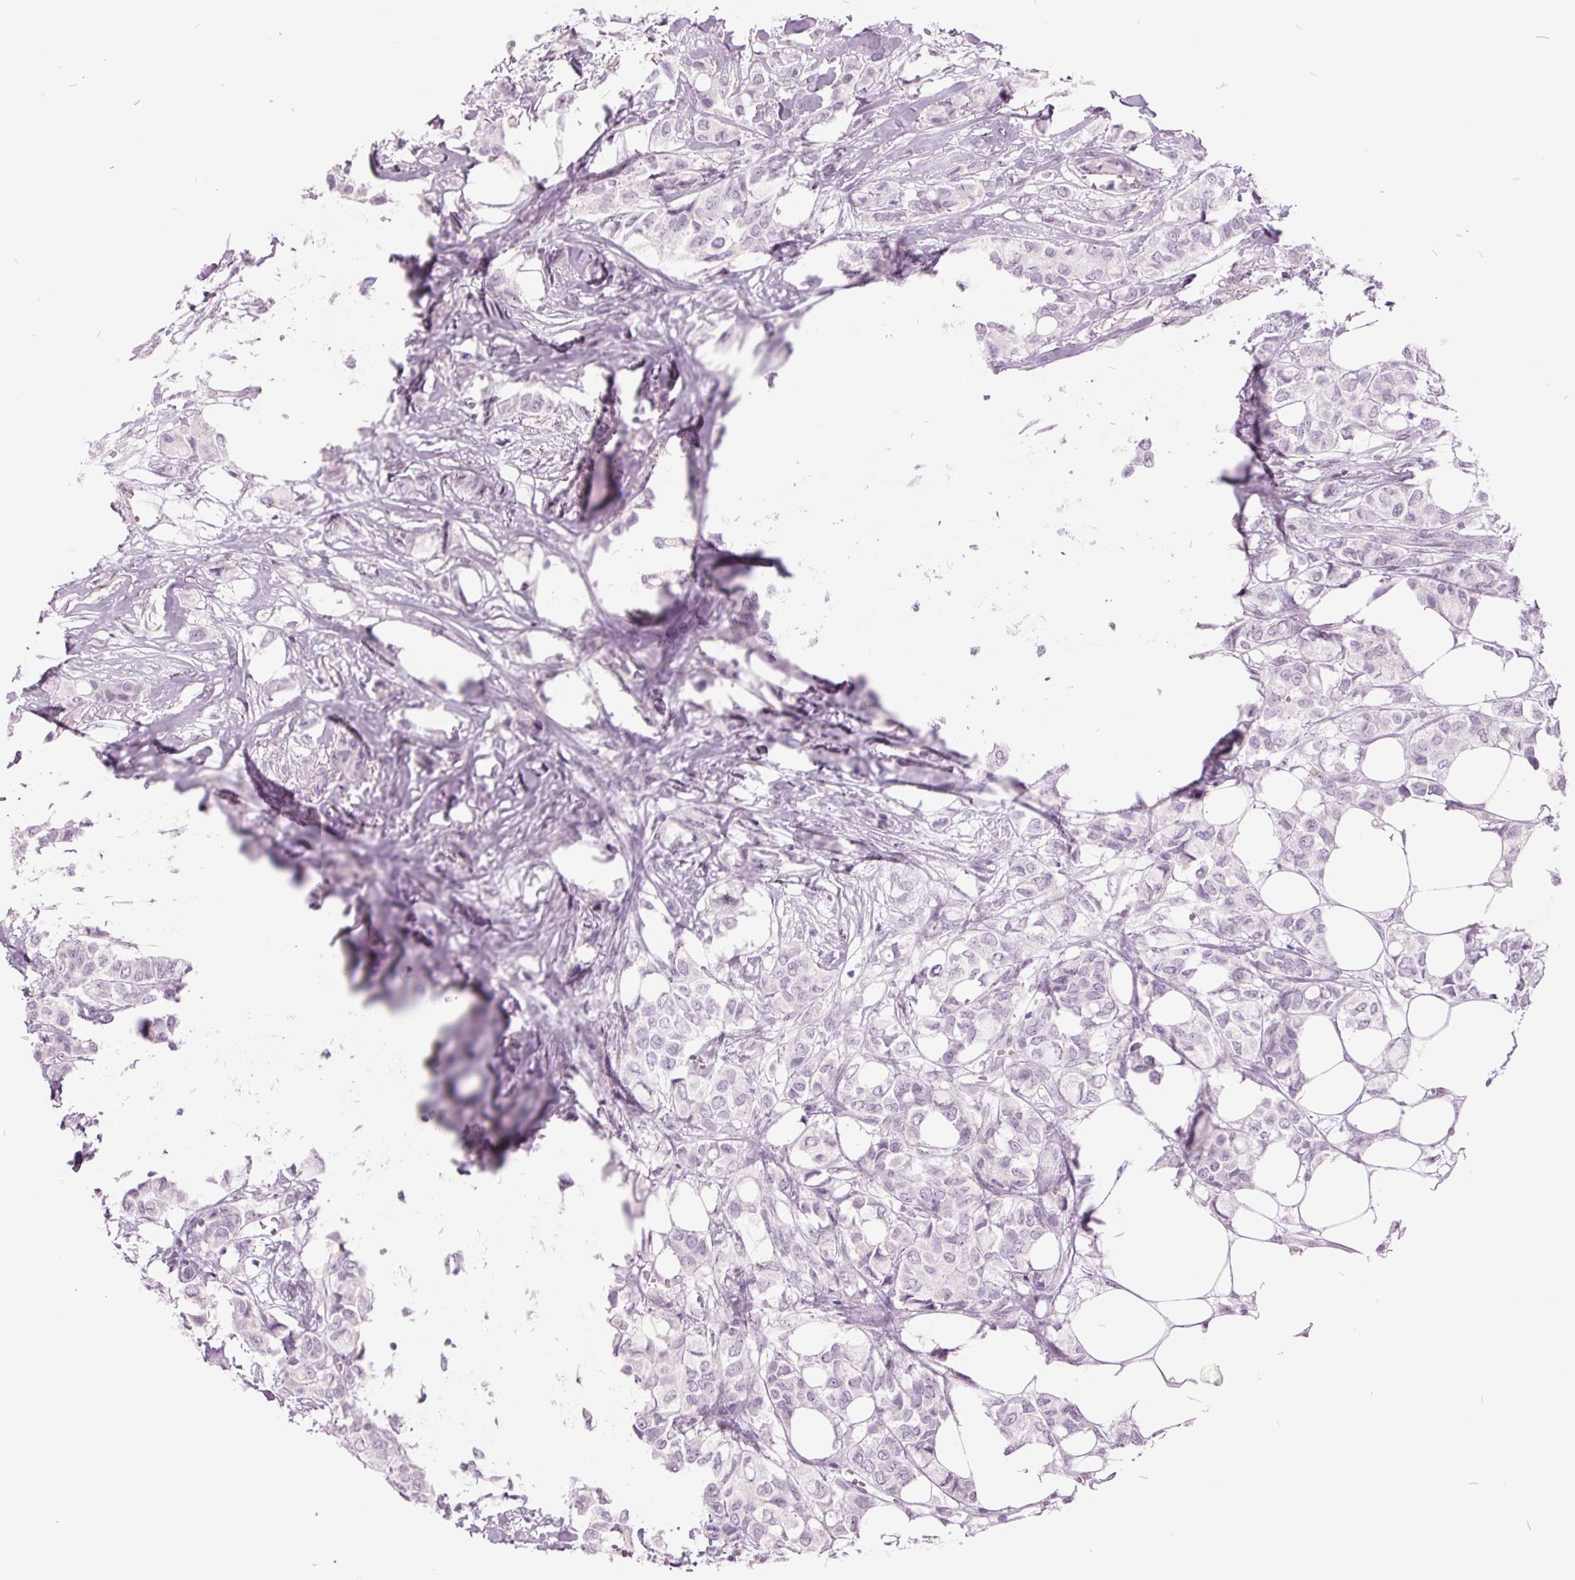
{"staining": {"intensity": "negative", "quantity": "none", "location": "none"}, "tissue": "breast cancer", "cell_type": "Tumor cells", "image_type": "cancer", "snomed": [{"axis": "morphology", "description": "Duct carcinoma"}, {"axis": "topography", "description": "Breast"}], "caption": "Immunohistochemical staining of breast cancer (infiltrating ductal carcinoma) exhibits no significant expression in tumor cells.", "gene": "ODAD2", "patient": {"sex": "female", "age": 85}}